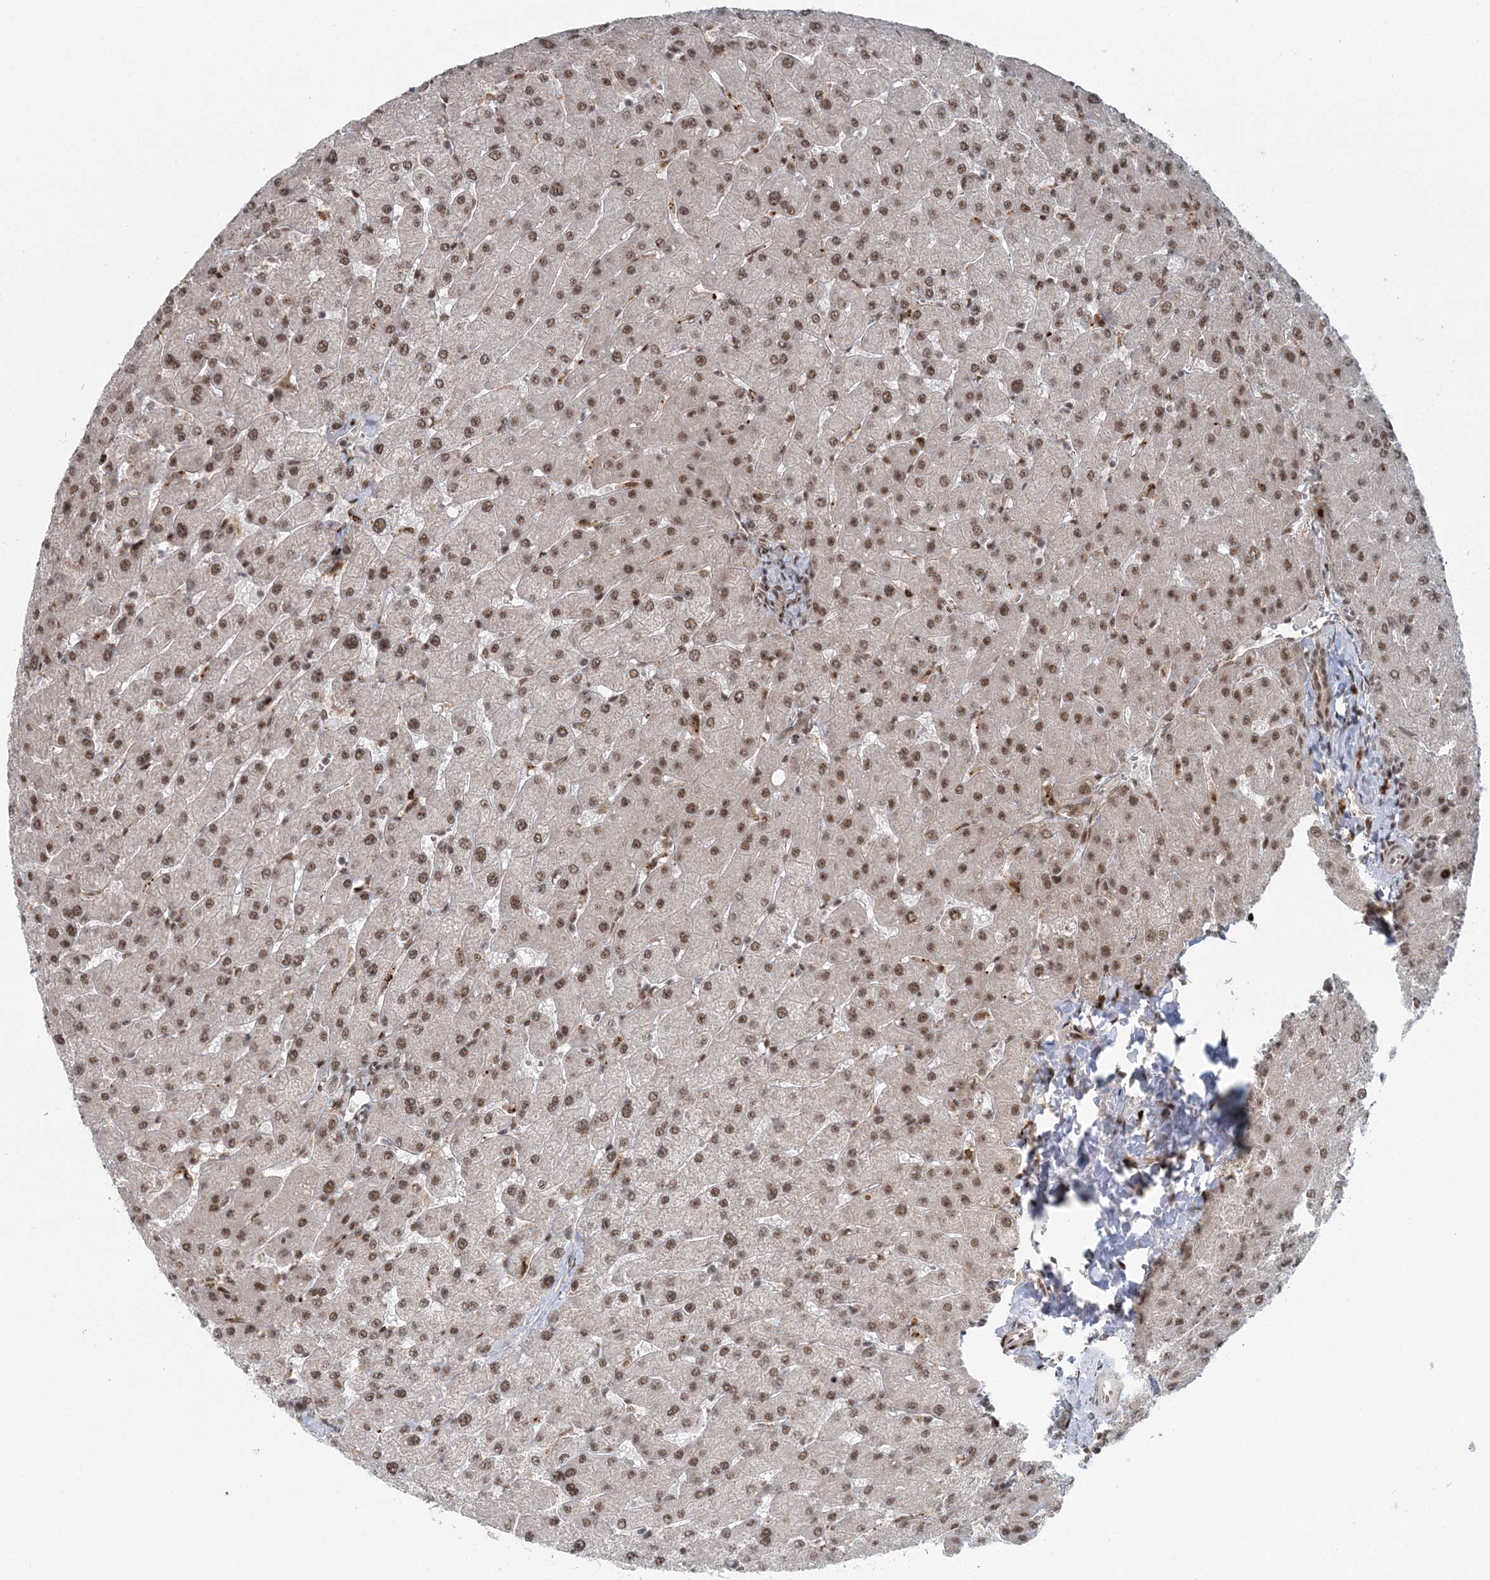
{"staining": {"intensity": "moderate", "quantity": ">75%", "location": "nuclear"}, "tissue": "liver", "cell_type": "Cholangiocytes", "image_type": "normal", "snomed": [{"axis": "morphology", "description": "Normal tissue, NOS"}, {"axis": "topography", "description": "Liver"}], "caption": "IHC micrograph of normal liver: liver stained using immunohistochemistry (IHC) displays medium levels of moderate protein expression localized specifically in the nuclear of cholangiocytes, appearing as a nuclear brown color.", "gene": "CWC22", "patient": {"sex": "male", "age": 55}}